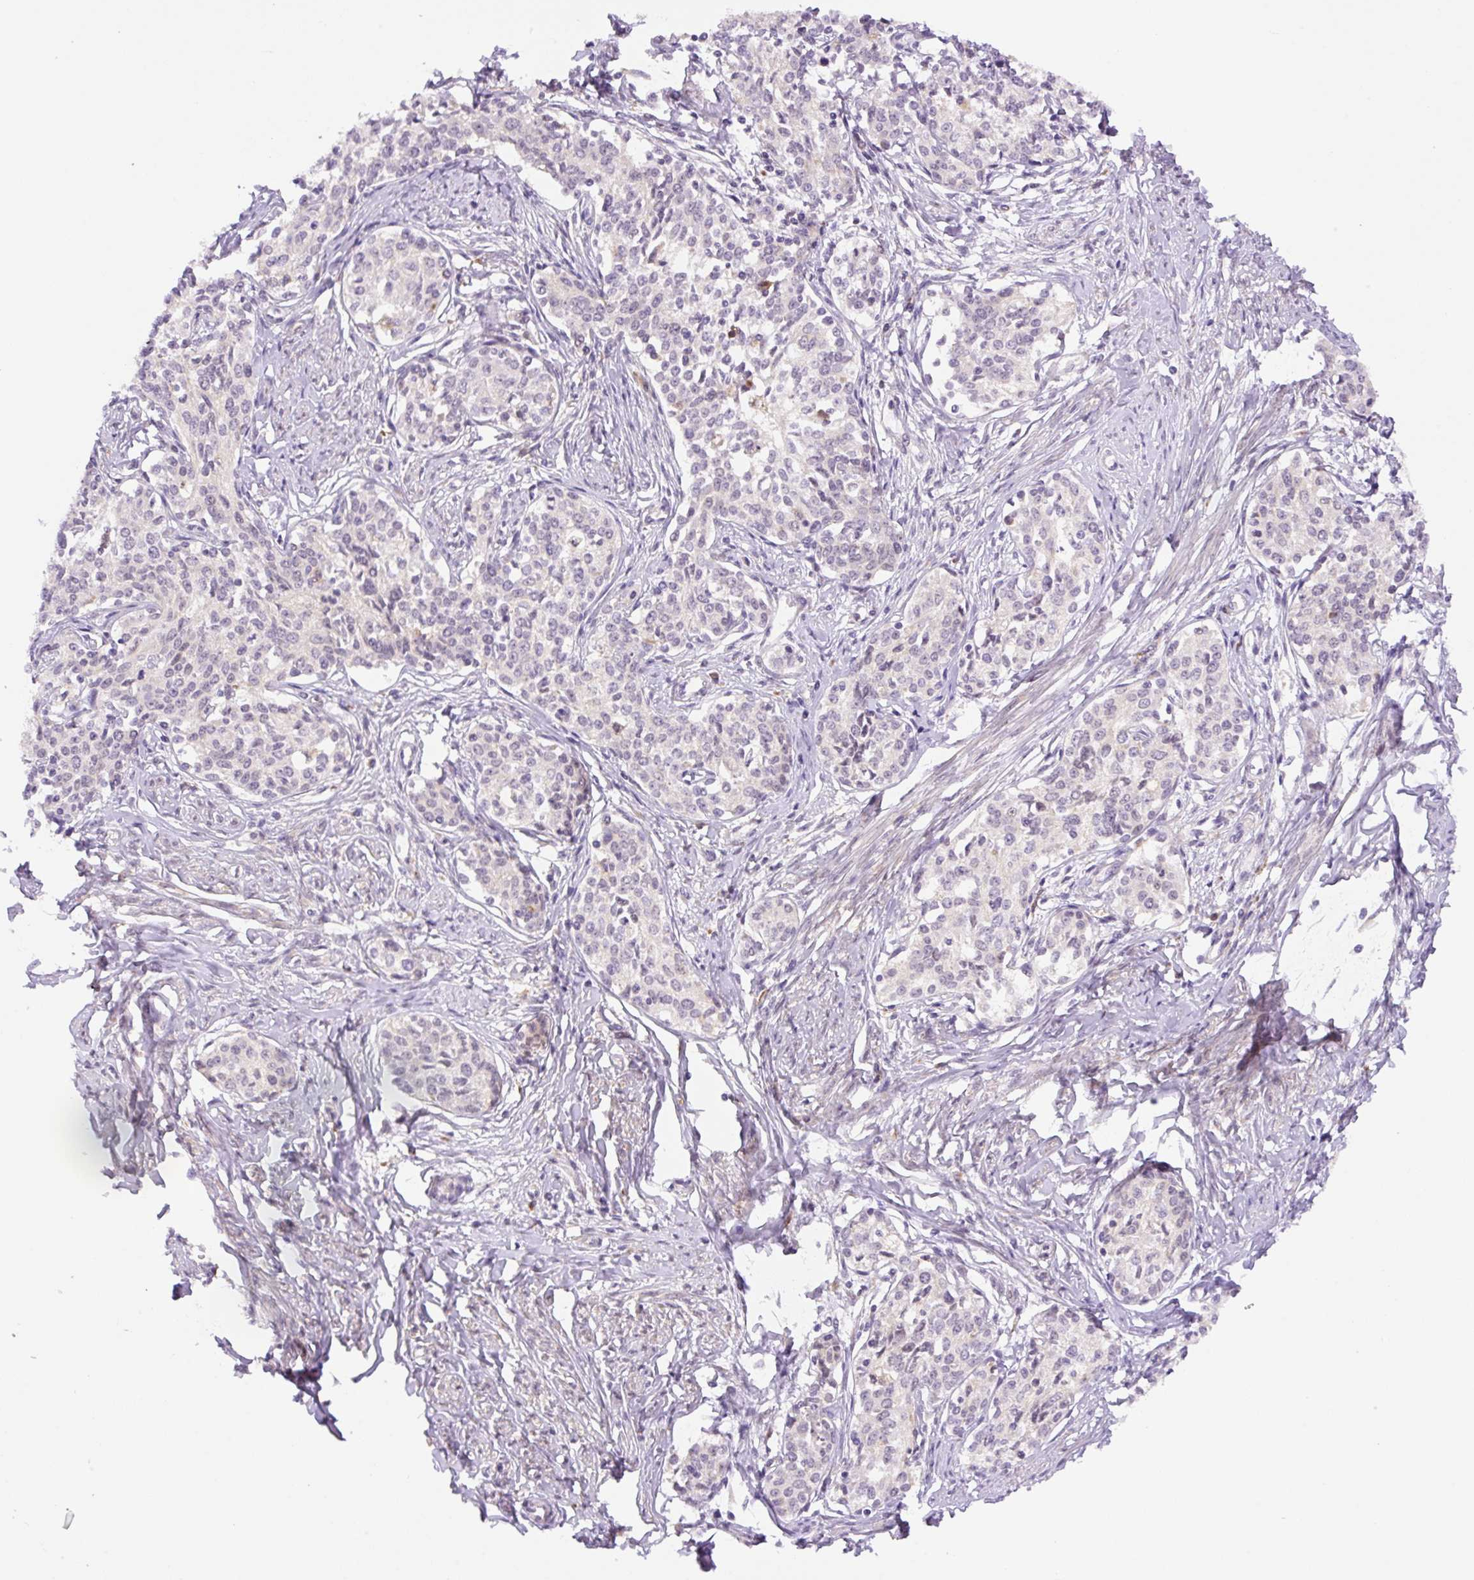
{"staining": {"intensity": "negative", "quantity": "none", "location": "none"}, "tissue": "cervical cancer", "cell_type": "Tumor cells", "image_type": "cancer", "snomed": [{"axis": "morphology", "description": "Squamous cell carcinoma, NOS"}, {"axis": "morphology", "description": "Adenocarcinoma, NOS"}, {"axis": "topography", "description": "Cervix"}], "caption": "IHC of squamous cell carcinoma (cervical) exhibits no positivity in tumor cells.", "gene": "CEBPZOS", "patient": {"sex": "female", "age": 52}}